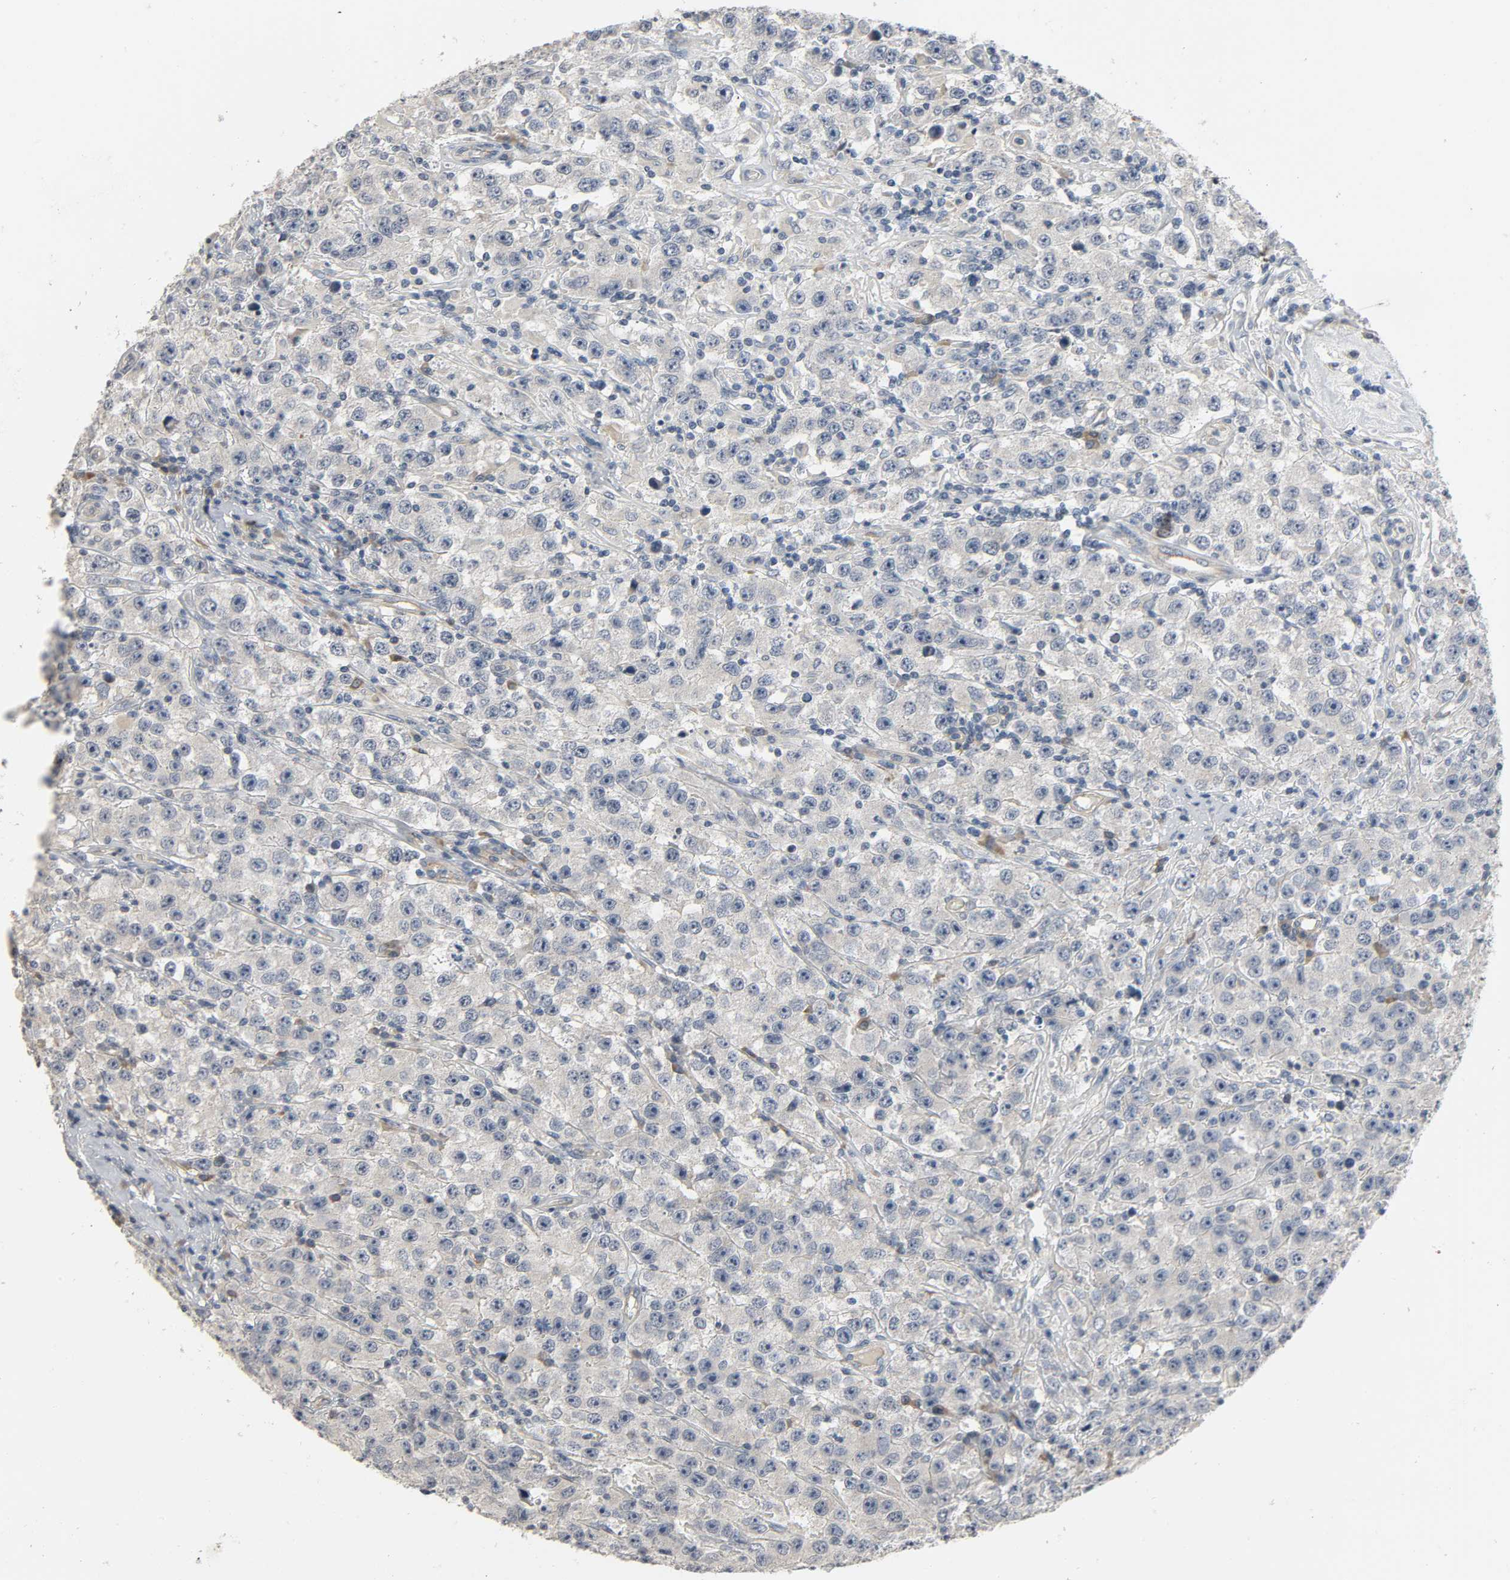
{"staining": {"intensity": "negative", "quantity": "none", "location": "none"}, "tissue": "testis cancer", "cell_type": "Tumor cells", "image_type": "cancer", "snomed": [{"axis": "morphology", "description": "Seminoma, NOS"}, {"axis": "topography", "description": "Testis"}], "caption": "IHC histopathology image of neoplastic tissue: seminoma (testis) stained with DAB (3,3'-diaminobenzidine) shows no significant protein positivity in tumor cells. (IHC, brightfield microscopy, high magnification).", "gene": "LIMCH1", "patient": {"sex": "male", "age": 52}}